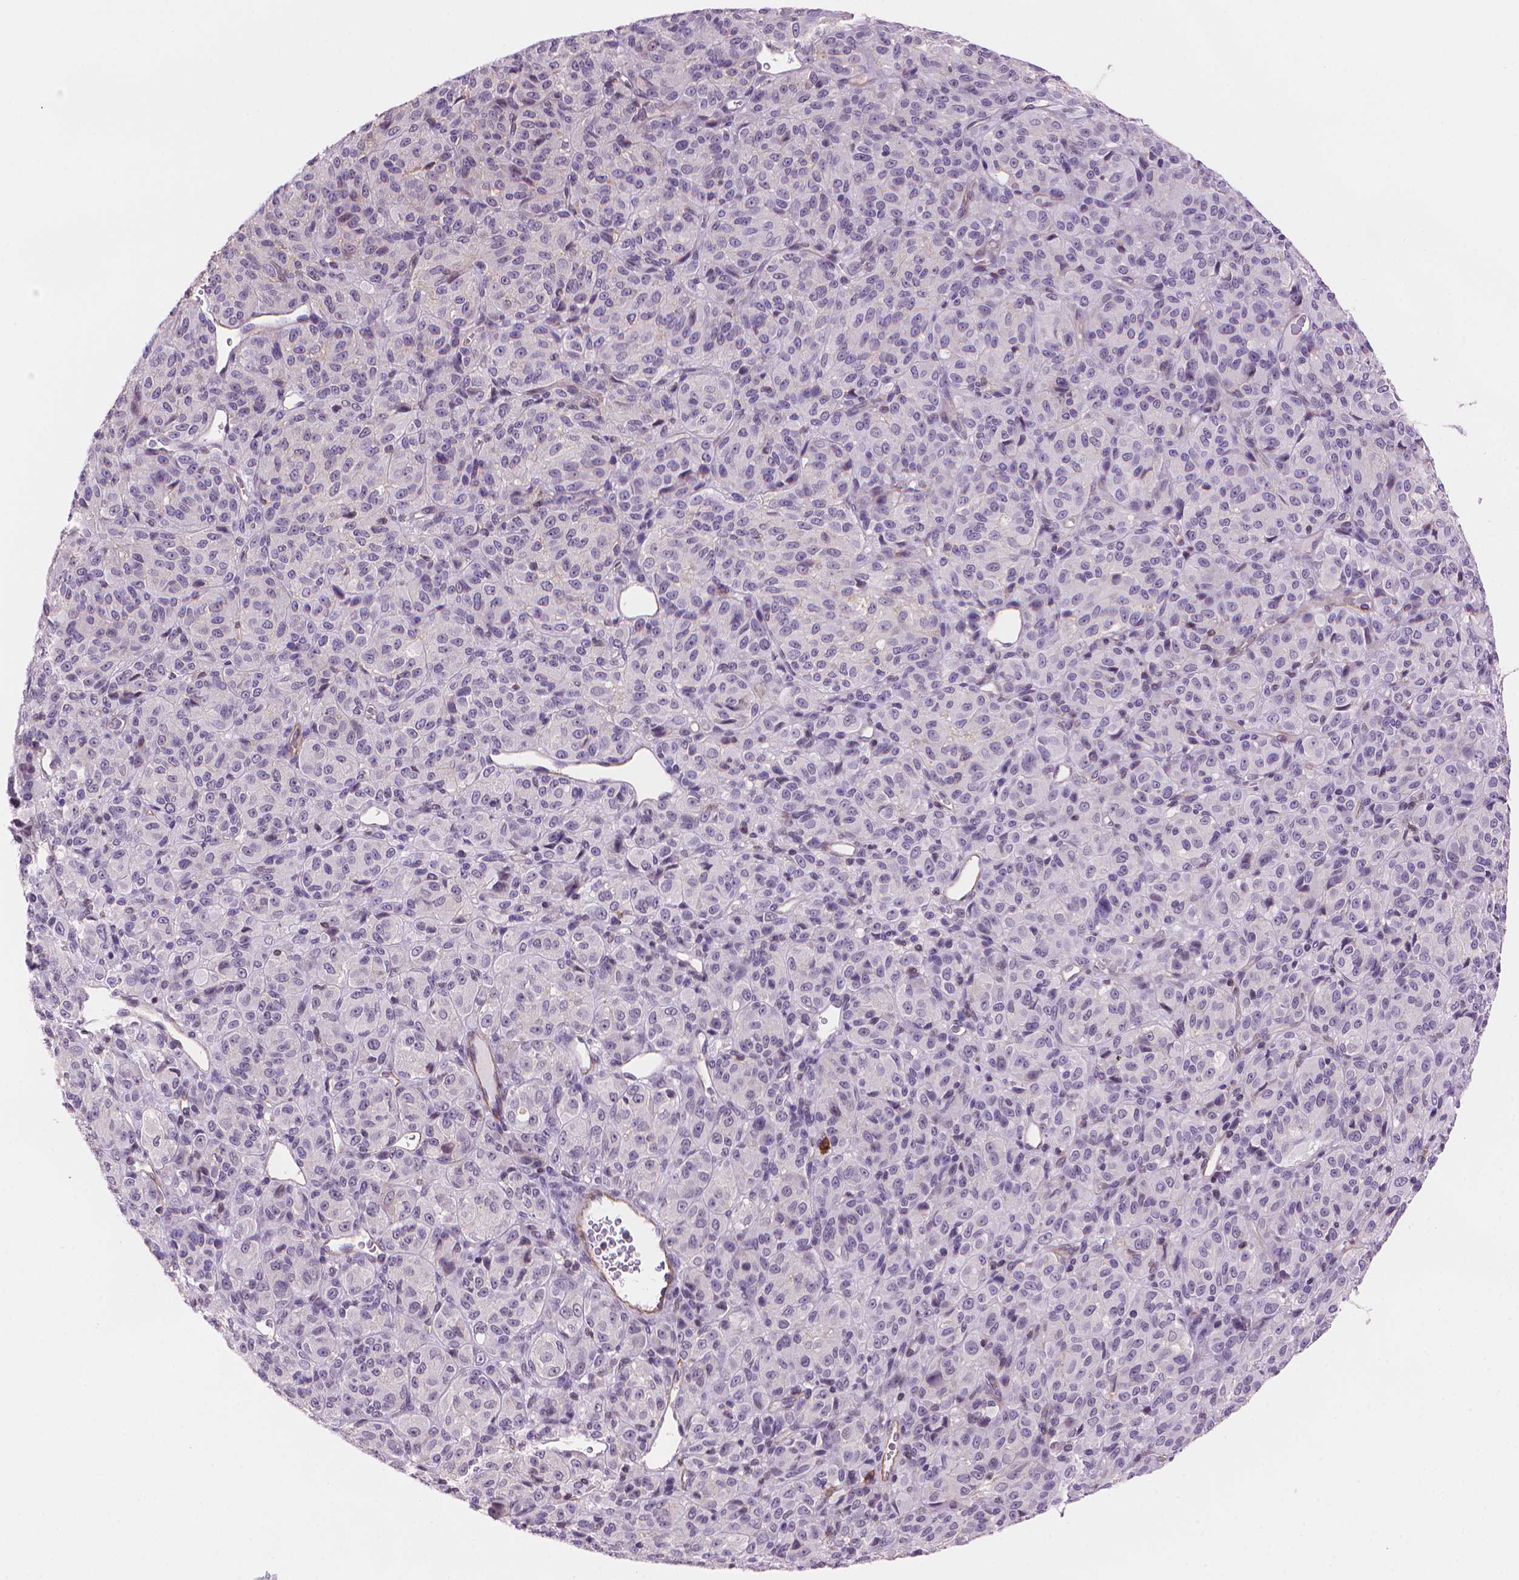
{"staining": {"intensity": "negative", "quantity": "none", "location": "none"}, "tissue": "melanoma", "cell_type": "Tumor cells", "image_type": "cancer", "snomed": [{"axis": "morphology", "description": "Malignant melanoma, Metastatic site"}, {"axis": "topography", "description": "Brain"}], "caption": "An immunohistochemistry histopathology image of malignant melanoma (metastatic site) is shown. There is no staining in tumor cells of malignant melanoma (metastatic site).", "gene": "TMEM184A", "patient": {"sex": "female", "age": 56}}